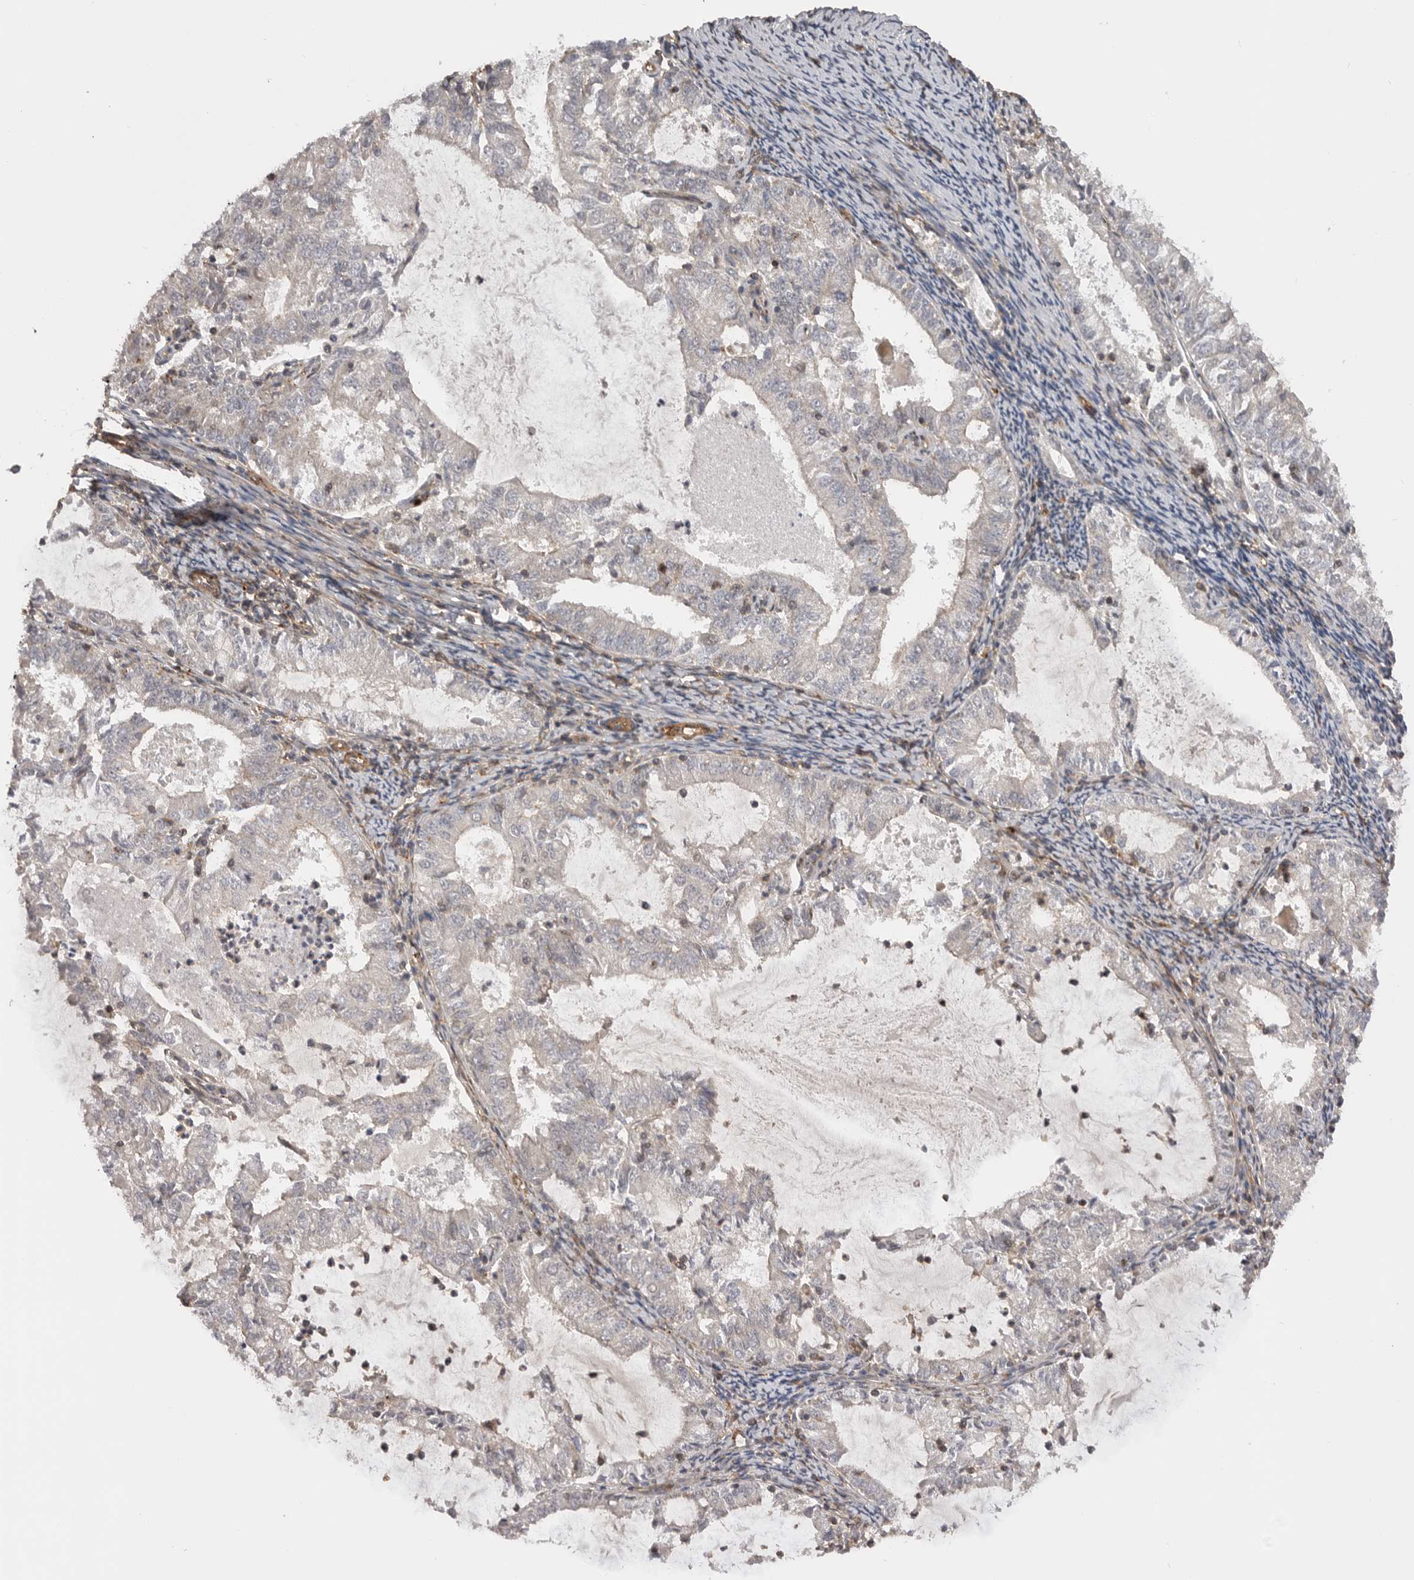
{"staining": {"intensity": "negative", "quantity": "none", "location": "none"}, "tissue": "endometrial cancer", "cell_type": "Tumor cells", "image_type": "cancer", "snomed": [{"axis": "morphology", "description": "Adenocarcinoma, NOS"}, {"axis": "topography", "description": "Endometrium"}], "caption": "A photomicrograph of endometrial cancer stained for a protein displays no brown staining in tumor cells.", "gene": "TRIM56", "patient": {"sex": "female", "age": 57}}